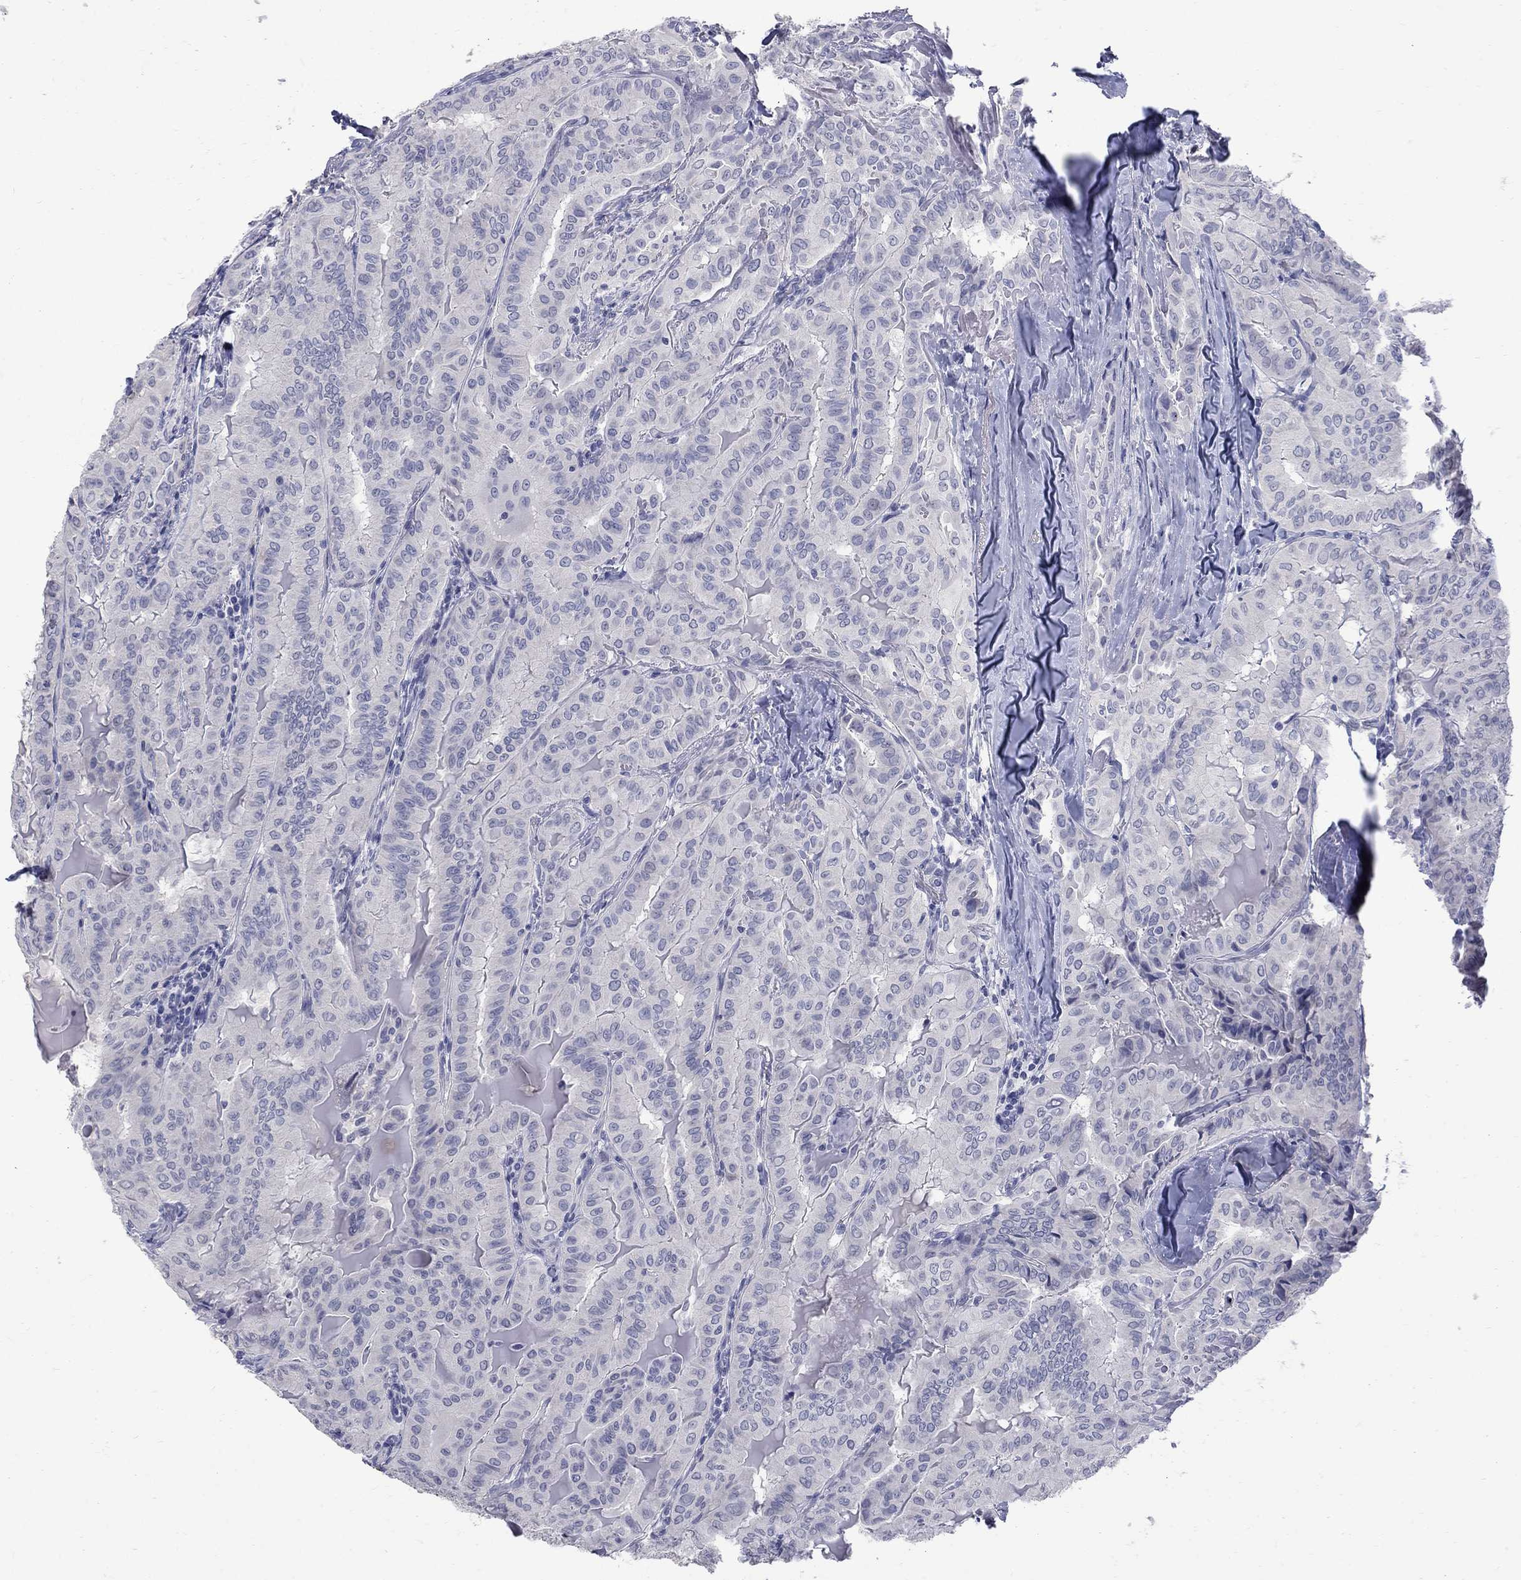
{"staining": {"intensity": "negative", "quantity": "none", "location": "none"}, "tissue": "thyroid cancer", "cell_type": "Tumor cells", "image_type": "cancer", "snomed": [{"axis": "morphology", "description": "Papillary adenocarcinoma, NOS"}, {"axis": "topography", "description": "Thyroid gland"}], "caption": "A high-resolution micrograph shows IHC staining of thyroid cancer, which displays no significant expression in tumor cells. (Stains: DAB (3,3'-diaminobenzidine) IHC with hematoxylin counter stain, Microscopy: brightfield microscopy at high magnification).", "gene": "CTNND2", "patient": {"sex": "female", "age": 68}}